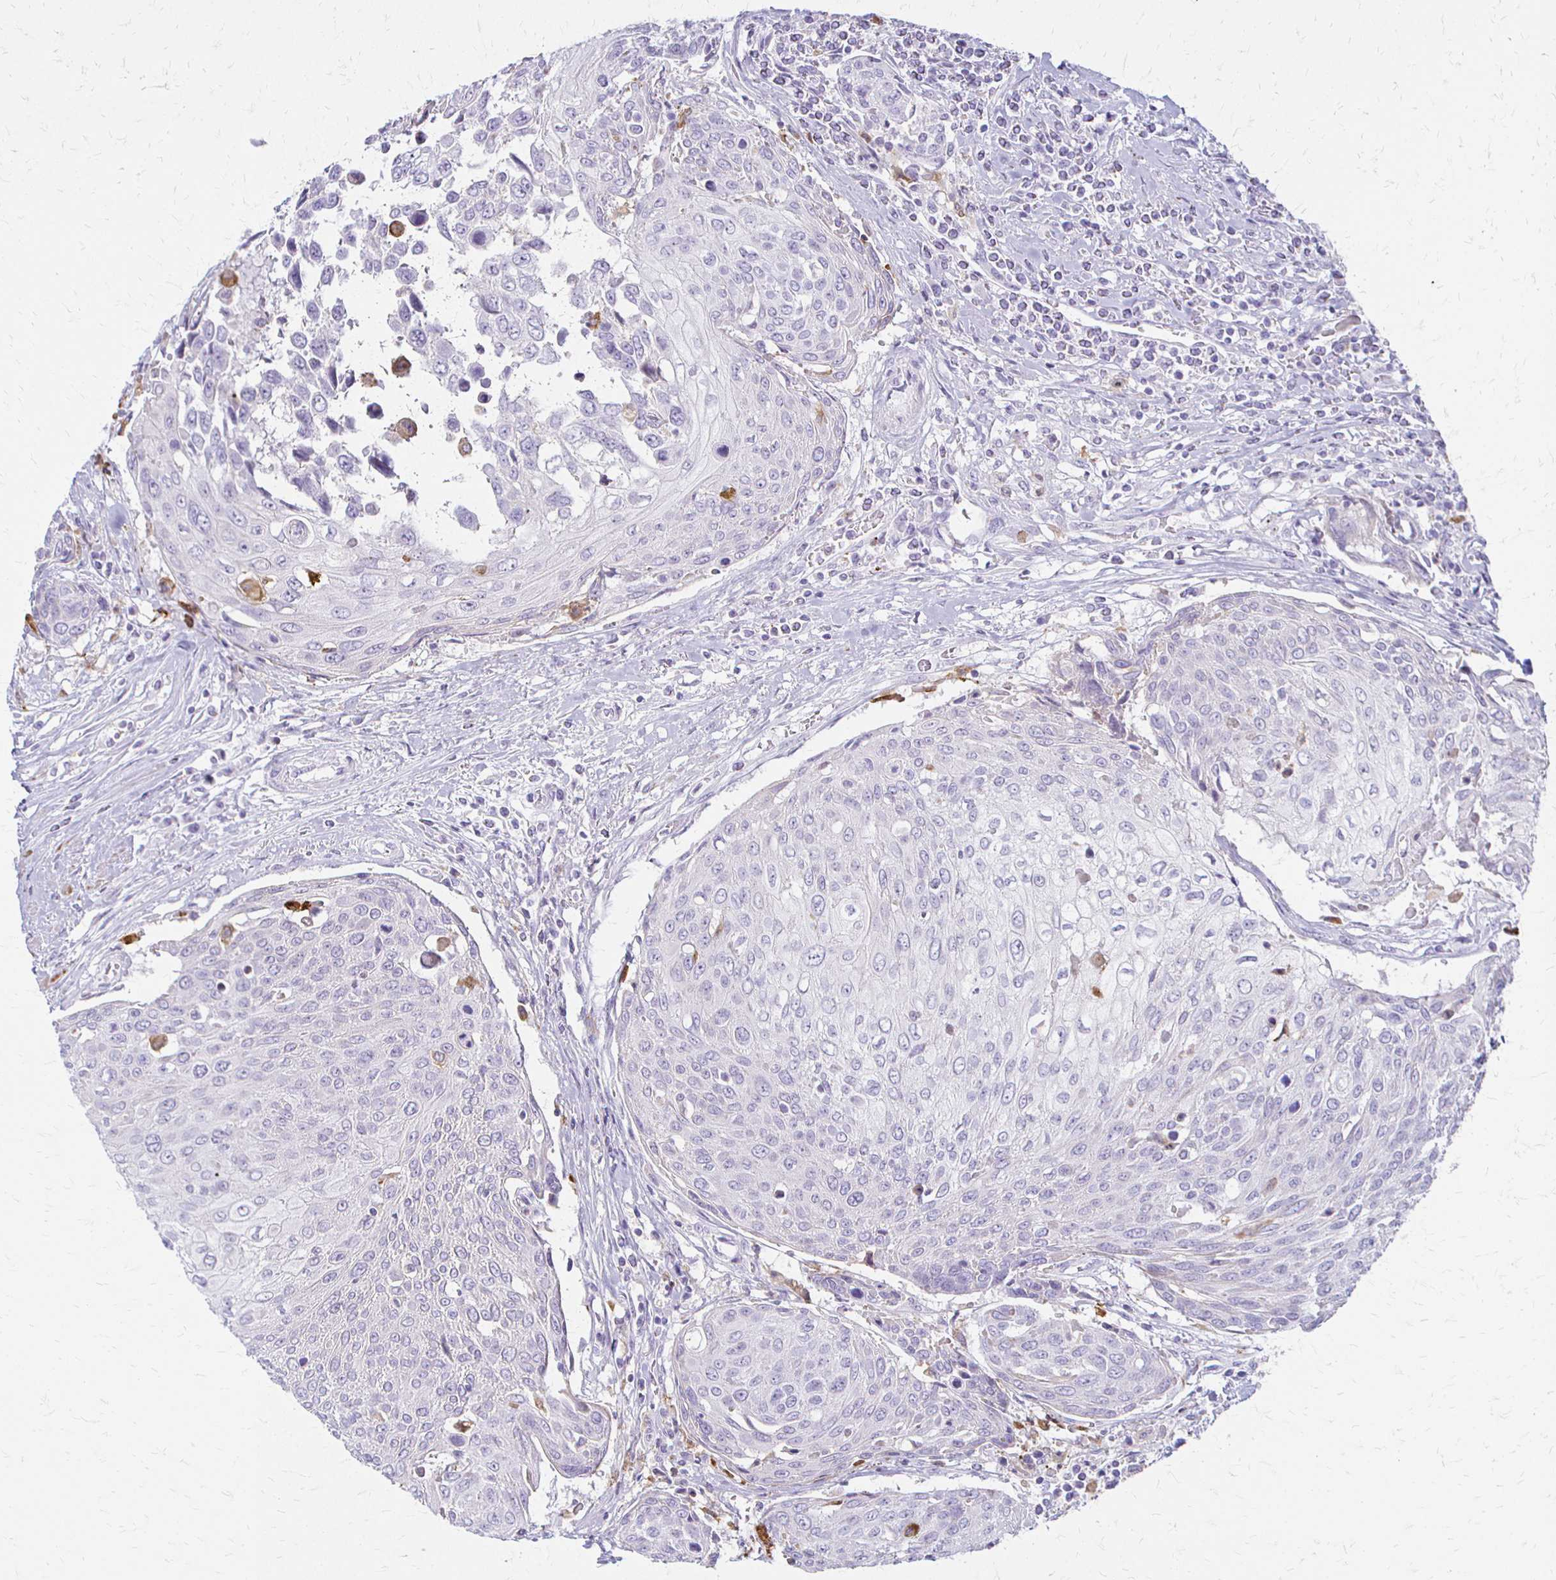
{"staining": {"intensity": "negative", "quantity": "none", "location": "none"}, "tissue": "urothelial cancer", "cell_type": "Tumor cells", "image_type": "cancer", "snomed": [{"axis": "morphology", "description": "Urothelial carcinoma, High grade"}, {"axis": "topography", "description": "Urinary bladder"}], "caption": "Immunohistochemical staining of human urothelial cancer shows no significant staining in tumor cells.", "gene": "ACP5", "patient": {"sex": "female", "age": 70}}